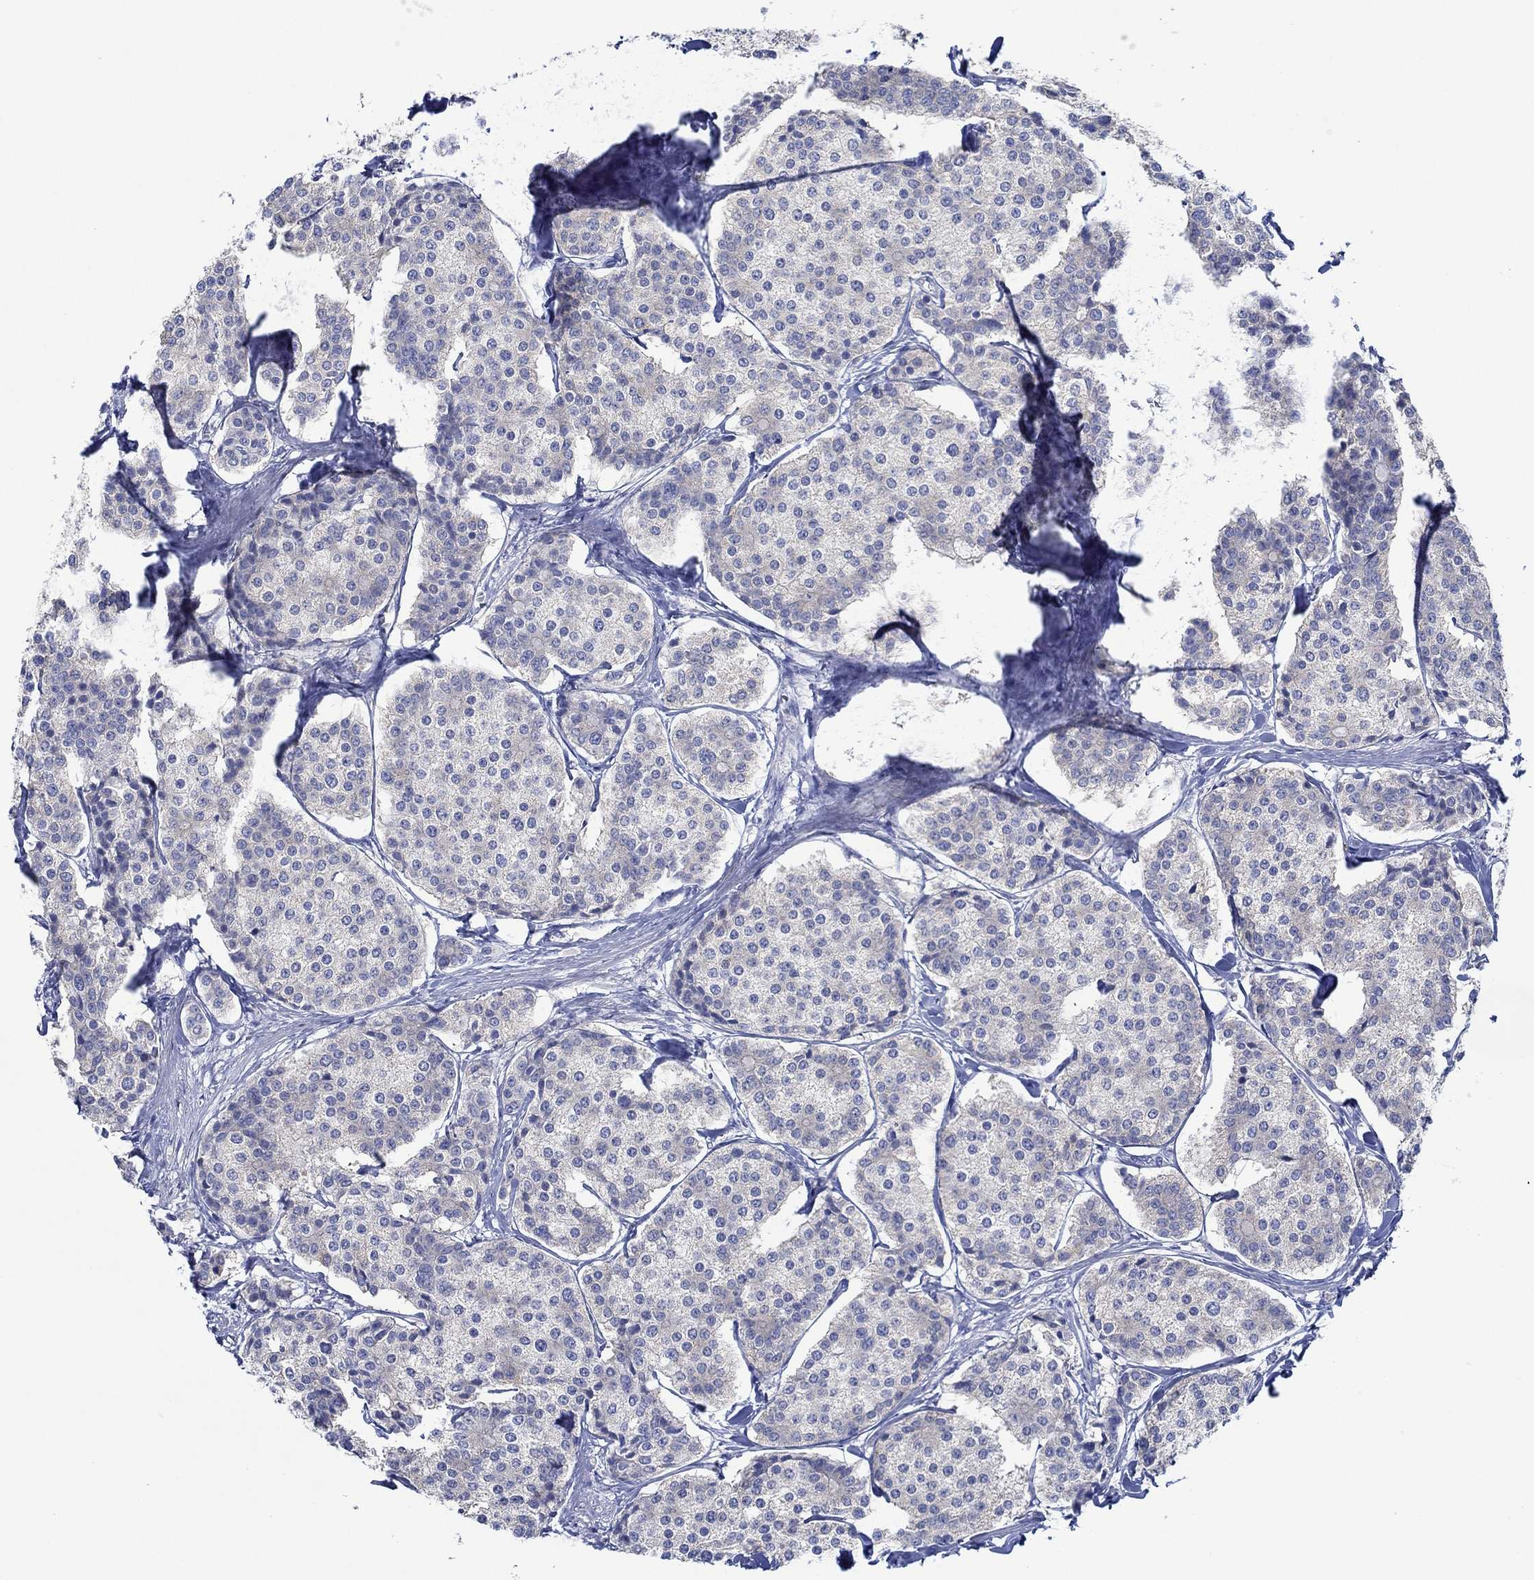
{"staining": {"intensity": "negative", "quantity": "none", "location": "none"}, "tissue": "carcinoid", "cell_type": "Tumor cells", "image_type": "cancer", "snomed": [{"axis": "morphology", "description": "Carcinoid, malignant, NOS"}, {"axis": "topography", "description": "Small intestine"}], "caption": "Tumor cells are negative for brown protein staining in carcinoid (malignant).", "gene": "SLC27A3", "patient": {"sex": "female", "age": 65}}